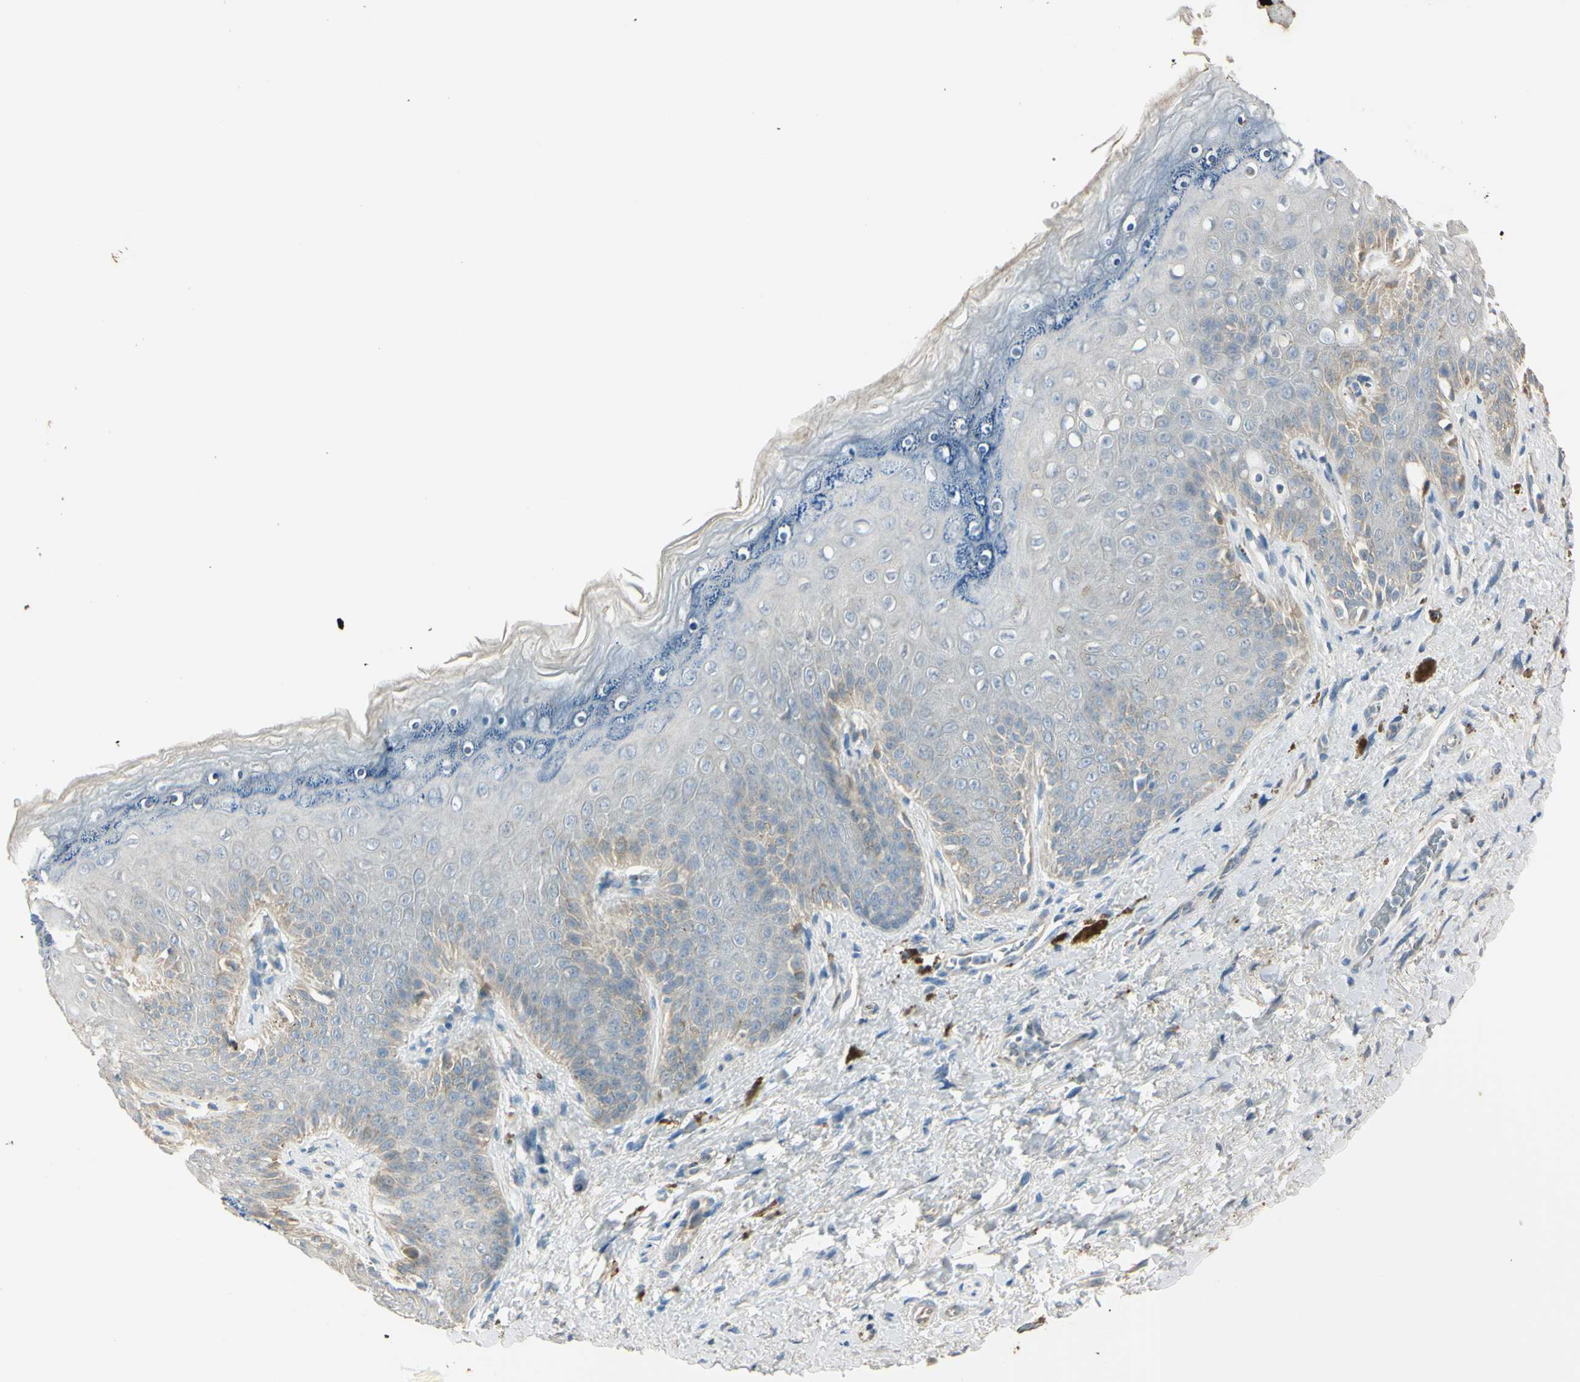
{"staining": {"intensity": "weak", "quantity": "25%-75%", "location": "cytoplasmic/membranous"}, "tissue": "skin", "cell_type": "Epidermal cells", "image_type": "normal", "snomed": [{"axis": "morphology", "description": "Normal tissue, NOS"}, {"axis": "topography", "description": "Anal"}], "caption": "IHC image of unremarkable skin: skin stained using IHC displays low levels of weak protein expression localized specifically in the cytoplasmic/membranous of epidermal cells, appearing as a cytoplasmic/membranous brown color.", "gene": "ANGPTL1", "patient": {"sex": "female", "age": 46}}